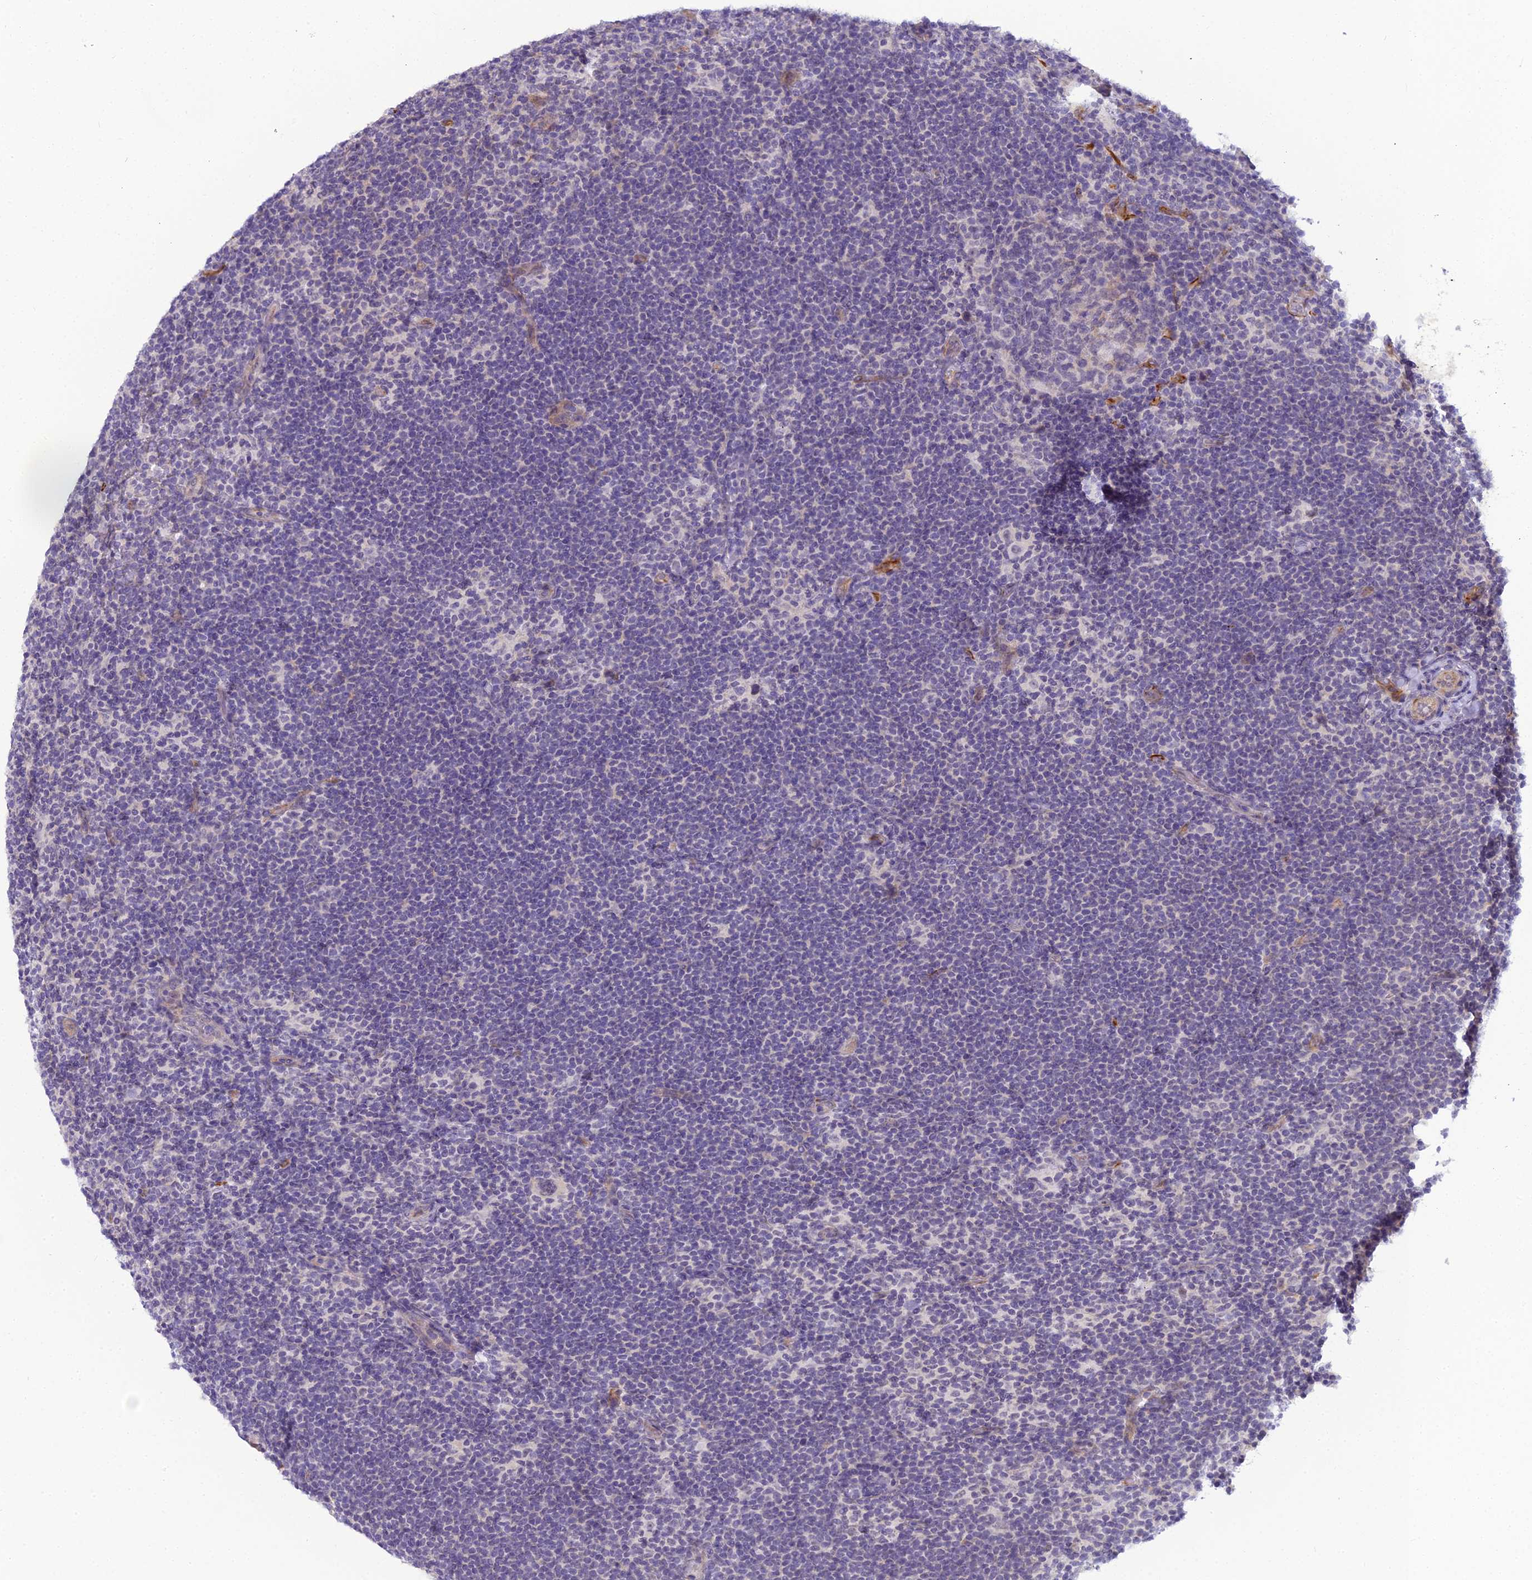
{"staining": {"intensity": "negative", "quantity": "none", "location": "none"}, "tissue": "lymphoma", "cell_type": "Tumor cells", "image_type": "cancer", "snomed": [{"axis": "morphology", "description": "Hodgkin's disease, NOS"}, {"axis": "topography", "description": "Lymph node"}], "caption": "This is an immunohistochemistry micrograph of Hodgkin's disease. There is no positivity in tumor cells.", "gene": "RGL3", "patient": {"sex": "female", "age": 57}}